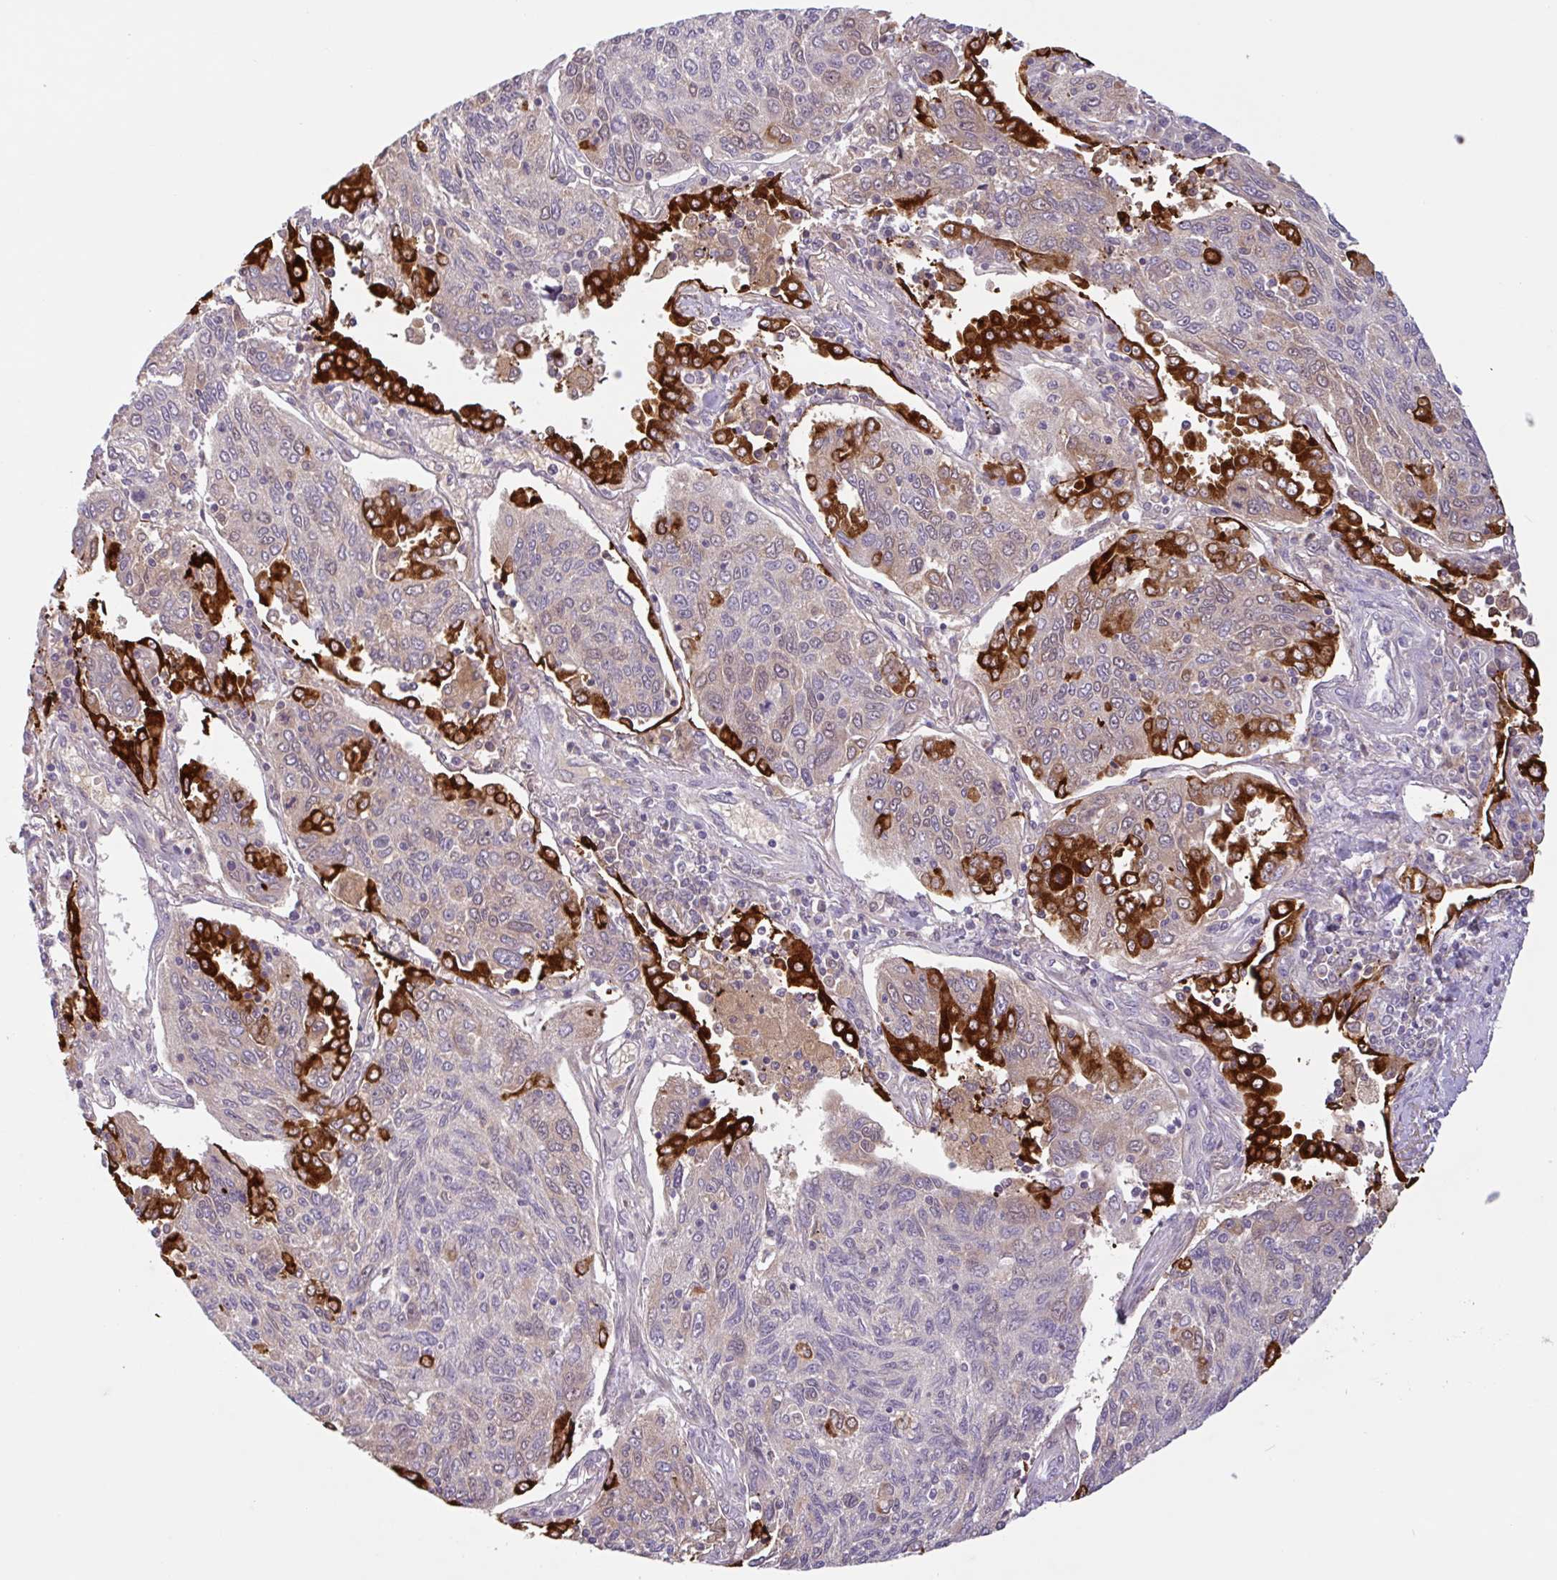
{"staining": {"intensity": "strong", "quantity": "<25%", "location": "cytoplasmic/membranous"}, "tissue": "lung cancer", "cell_type": "Tumor cells", "image_type": "cancer", "snomed": [{"axis": "morphology", "description": "Squamous cell carcinoma, NOS"}, {"axis": "topography", "description": "Lung"}], "caption": "Squamous cell carcinoma (lung) stained with a brown dye demonstrates strong cytoplasmic/membranous positive expression in about <25% of tumor cells.", "gene": "CTSE", "patient": {"sex": "female", "age": 66}}